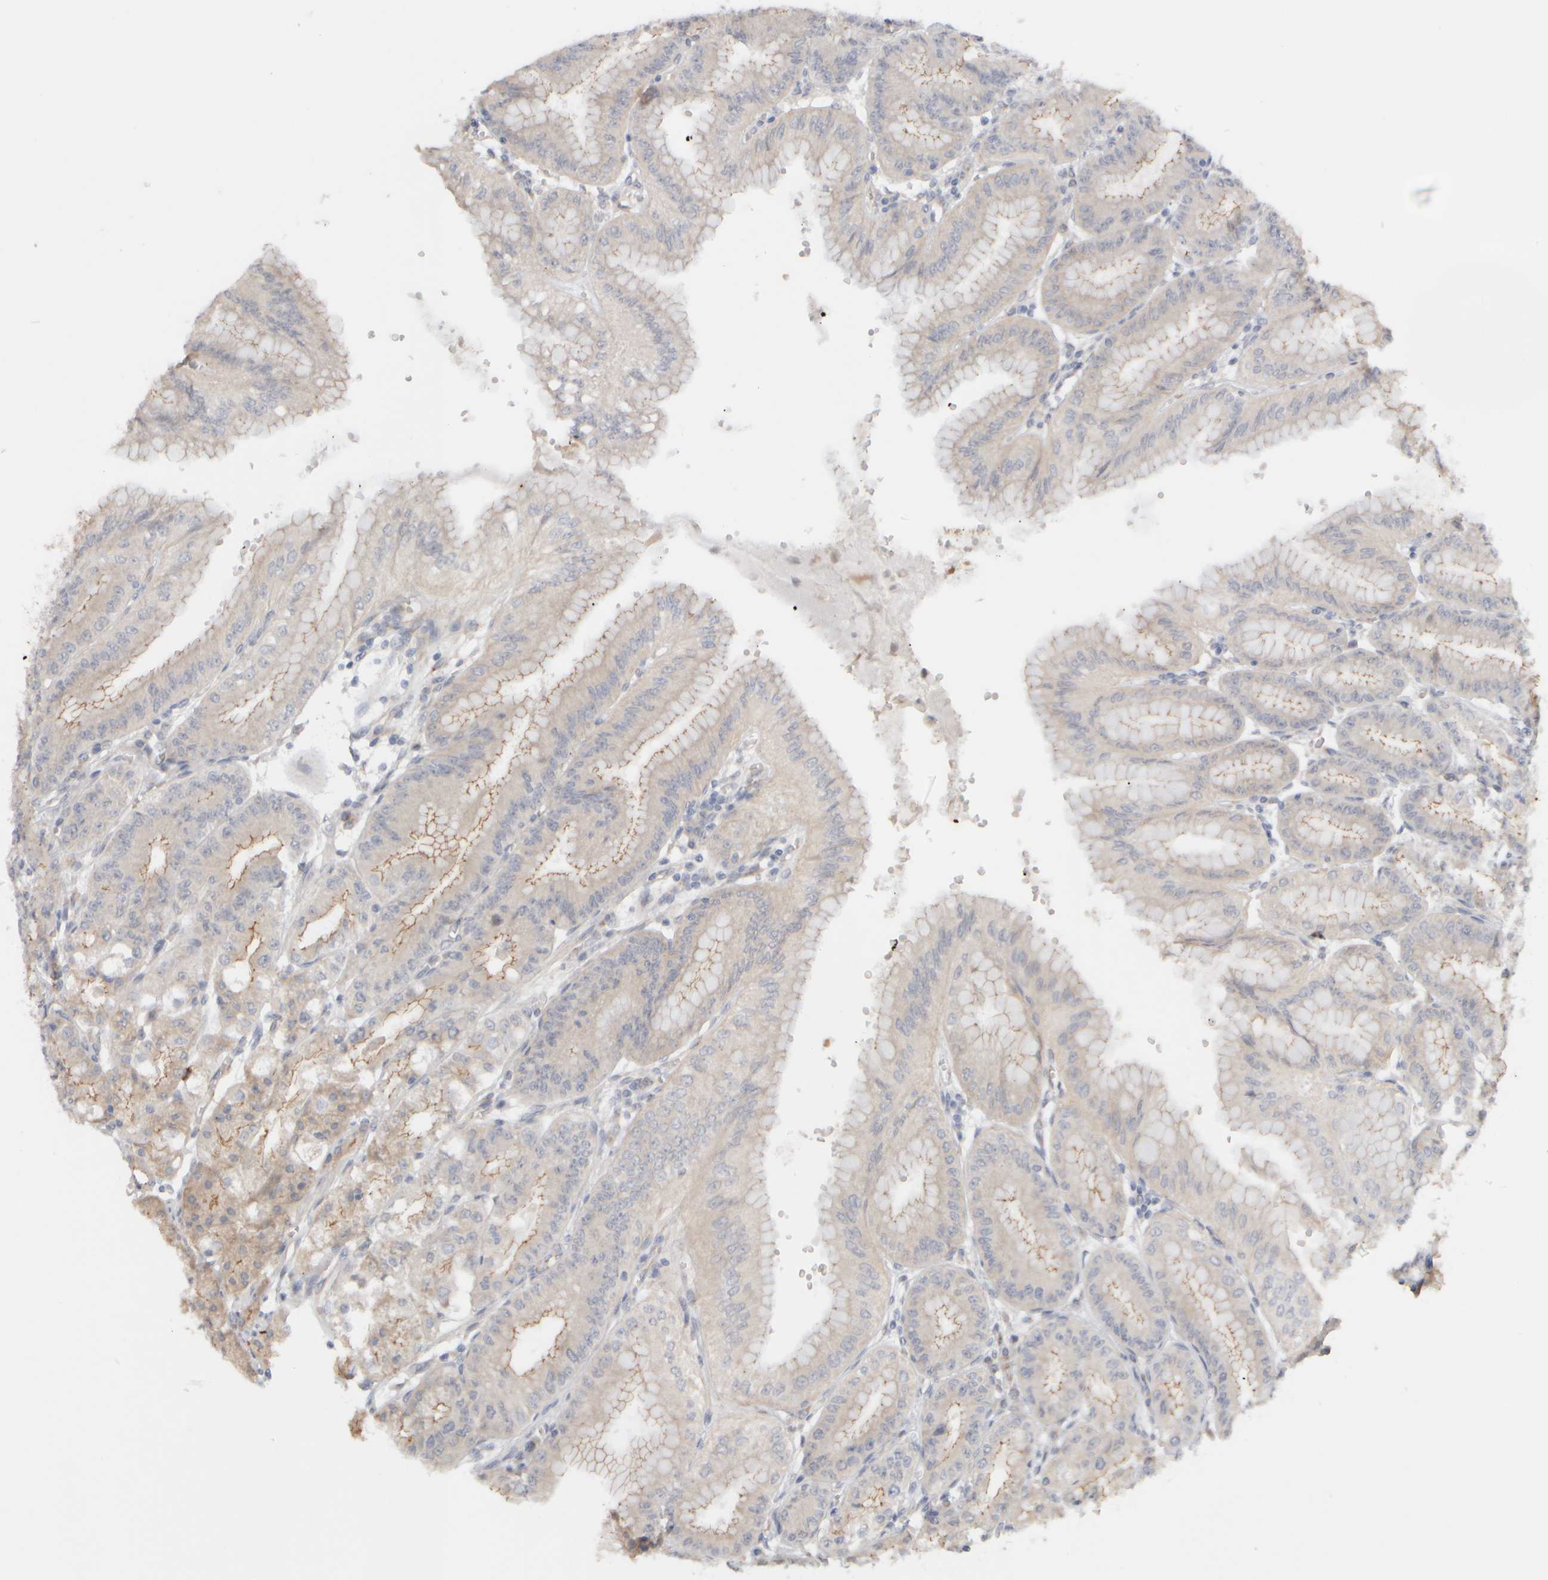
{"staining": {"intensity": "strong", "quantity": "25%-75%", "location": "cytoplasmic/membranous"}, "tissue": "stomach", "cell_type": "Glandular cells", "image_type": "normal", "snomed": [{"axis": "morphology", "description": "Normal tissue, NOS"}, {"axis": "topography", "description": "Stomach, lower"}], "caption": "This image displays benign stomach stained with IHC to label a protein in brown. The cytoplasmic/membranous of glandular cells show strong positivity for the protein. Nuclei are counter-stained blue.", "gene": "GOPC", "patient": {"sex": "male", "age": 71}}